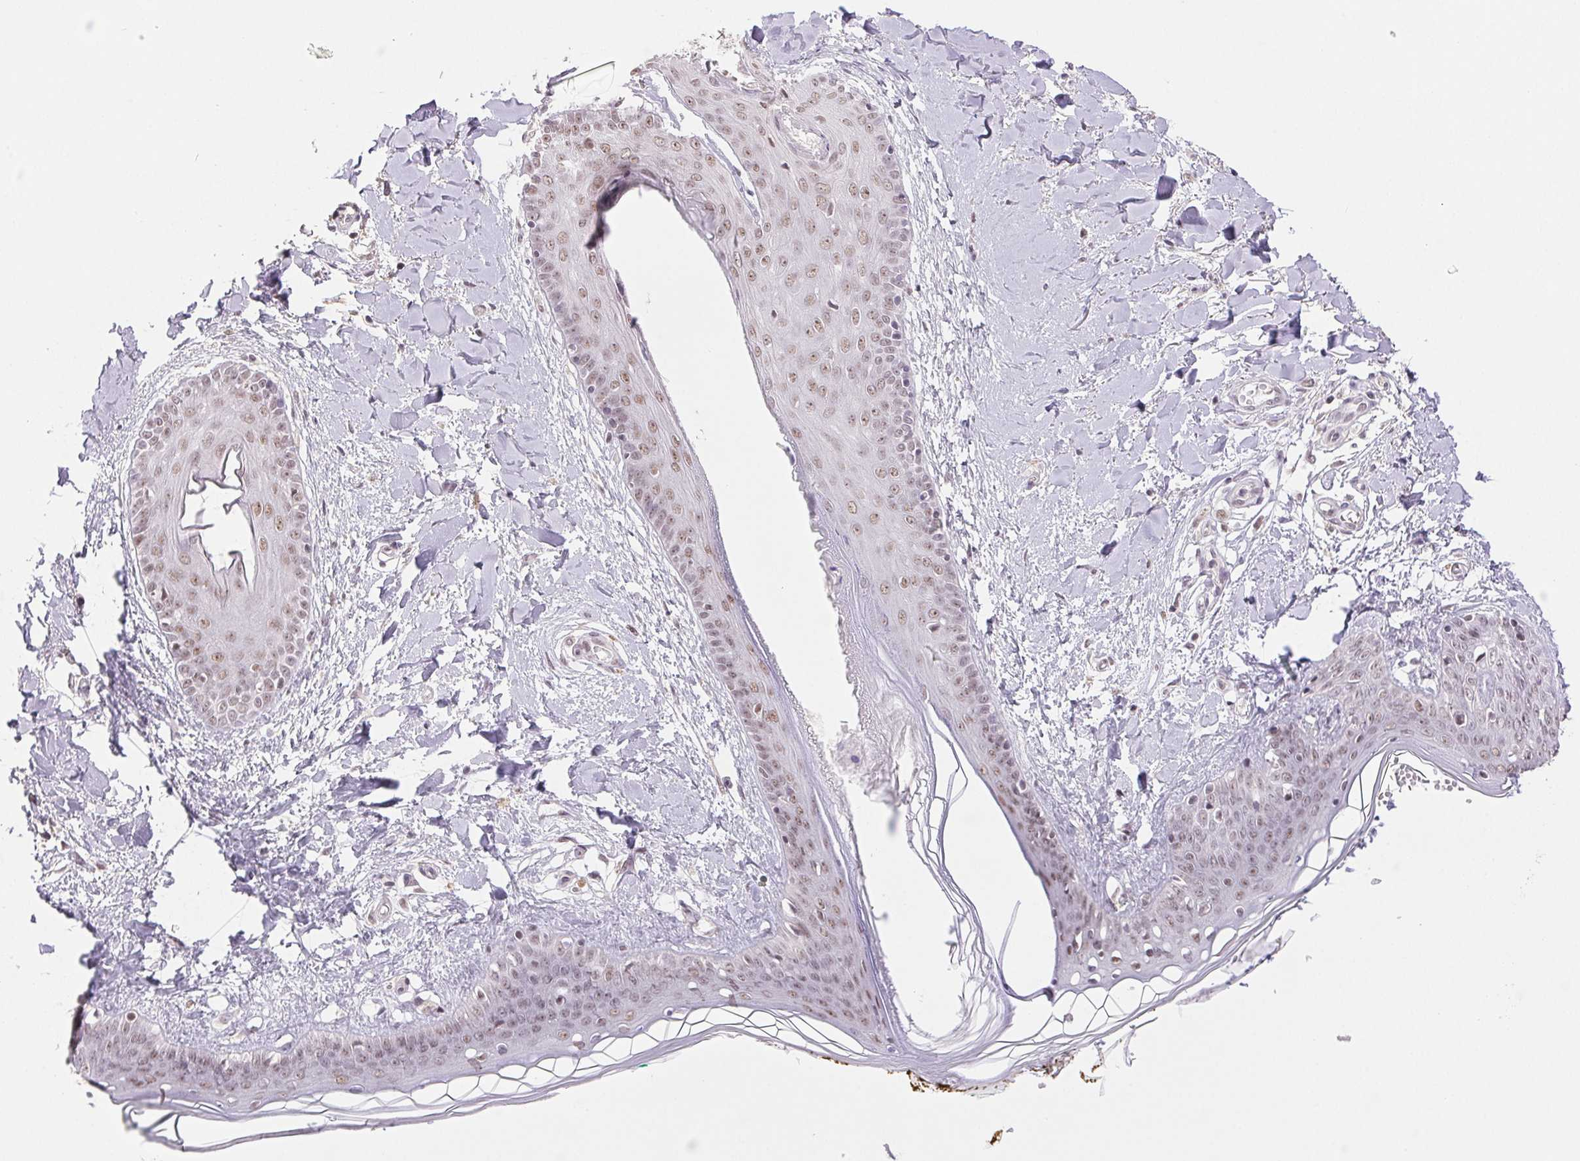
{"staining": {"intensity": "negative", "quantity": "none", "location": "none"}, "tissue": "skin", "cell_type": "Fibroblasts", "image_type": "normal", "snomed": [{"axis": "morphology", "description": "Normal tissue, NOS"}, {"axis": "topography", "description": "Skin"}], "caption": "Micrograph shows no significant protein positivity in fibroblasts of benign skin.", "gene": "PRPF18", "patient": {"sex": "female", "age": 34}}